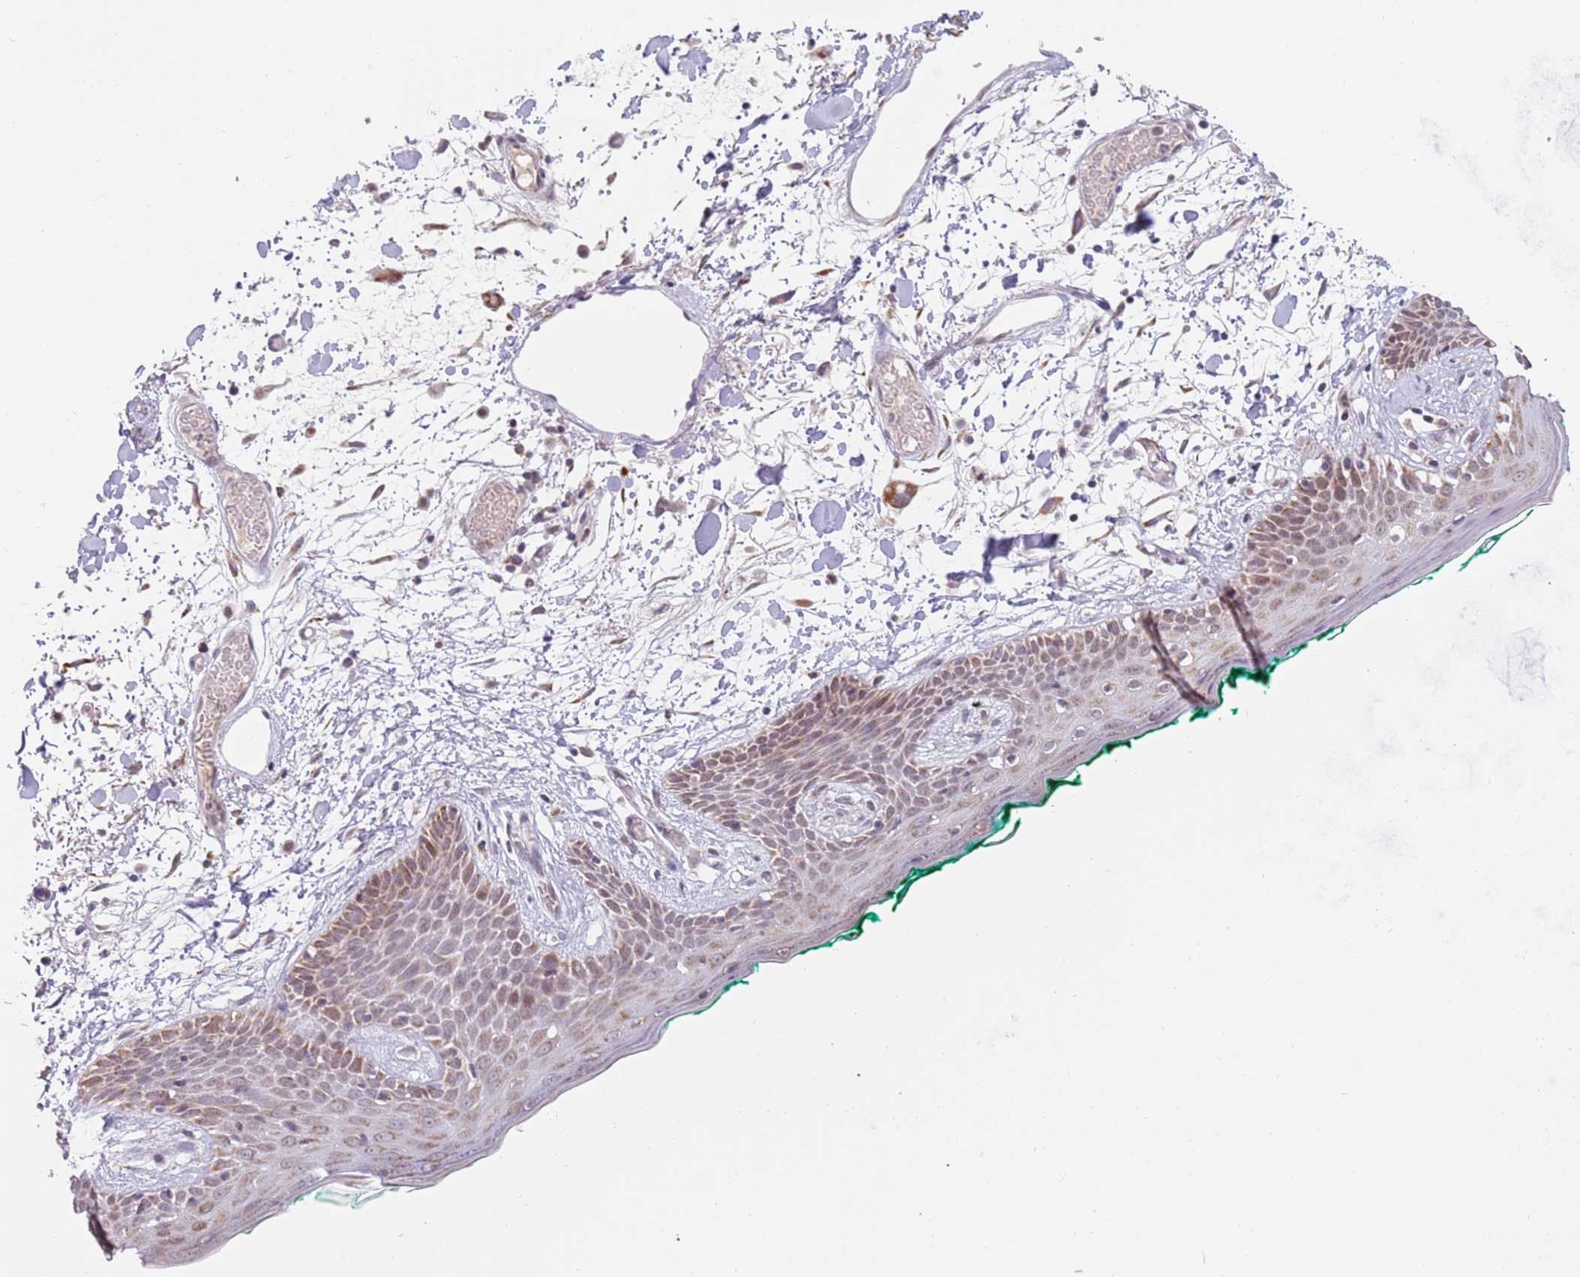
{"staining": {"intensity": "moderate", "quantity": ">75%", "location": "cytoplasmic/membranous"}, "tissue": "skin", "cell_type": "Fibroblasts", "image_type": "normal", "snomed": [{"axis": "morphology", "description": "Normal tissue, NOS"}, {"axis": "topography", "description": "Skin"}], "caption": "A high-resolution histopathology image shows IHC staining of benign skin, which reveals moderate cytoplasmic/membranous staining in about >75% of fibroblasts. The staining is performed using DAB brown chromogen to label protein expression. The nuclei are counter-stained blue using hematoxylin.", "gene": "TIMM13", "patient": {"sex": "male", "age": 79}}